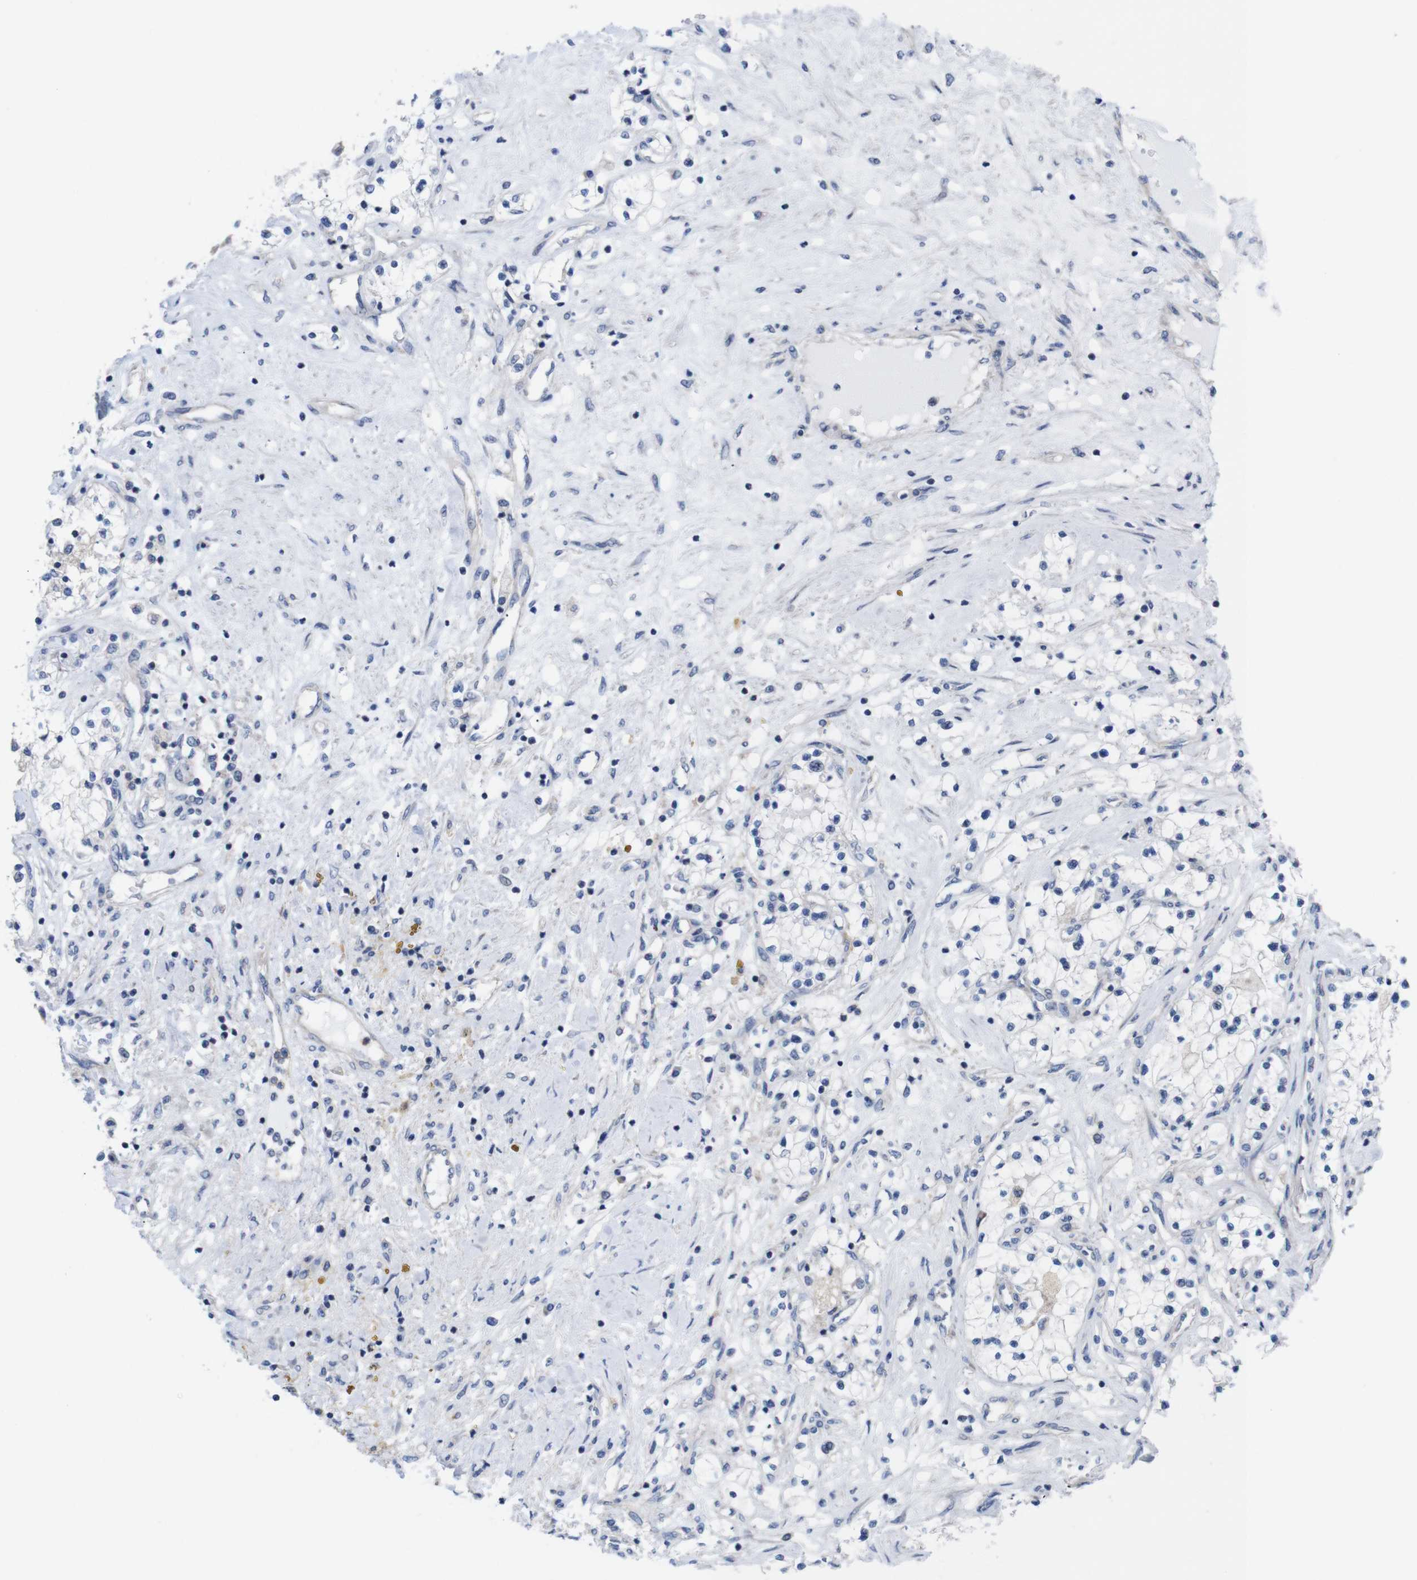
{"staining": {"intensity": "negative", "quantity": "none", "location": "none"}, "tissue": "renal cancer", "cell_type": "Tumor cells", "image_type": "cancer", "snomed": [{"axis": "morphology", "description": "Adenocarcinoma, NOS"}, {"axis": "topography", "description": "Kidney"}], "caption": "DAB (3,3'-diaminobenzidine) immunohistochemical staining of renal adenocarcinoma demonstrates no significant expression in tumor cells.", "gene": "USH1C", "patient": {"sex": "male", "age": 68}}